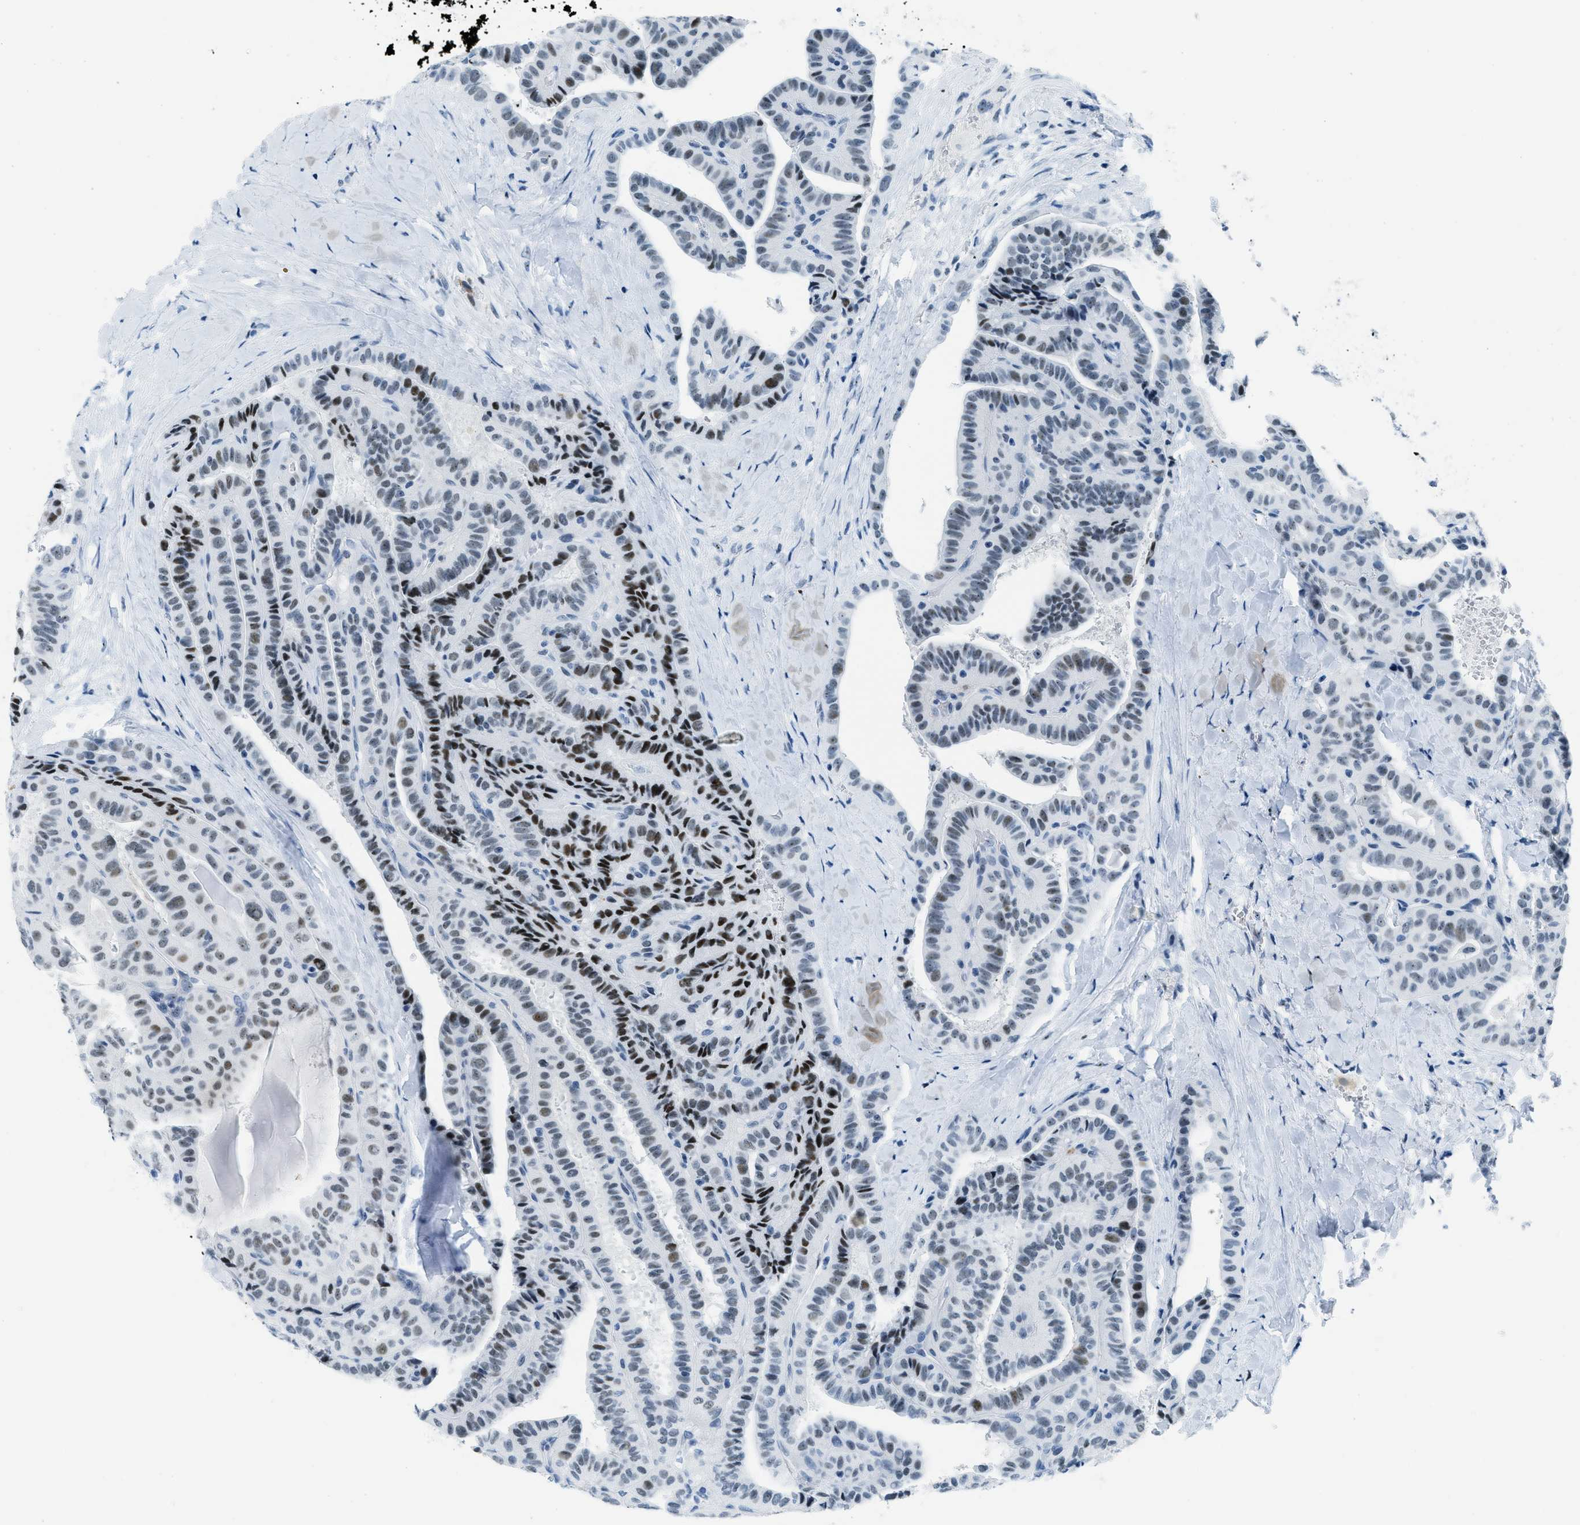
{"staining": {"intensity": "strong", "quantity": "25%-75%", "location": "nuclear"}, "tissue": "thyroid cancer", "cell_type": "Tumor cells", "image_type": "cancer", "snomed": [{"axis": "morphology", "description": "Papillary adenocarcinoma, NOS"}, {"axis": "topography", "description": "Thyroid gland"}], "caption": "The immunohistochemical stain labels strong nuclear expression in tumor cells of thyroid cancer (papillary adenocarcinoma) tissue.", "gene": "PLA2G2A", "patient": {"sex": "male", "age": 77}}